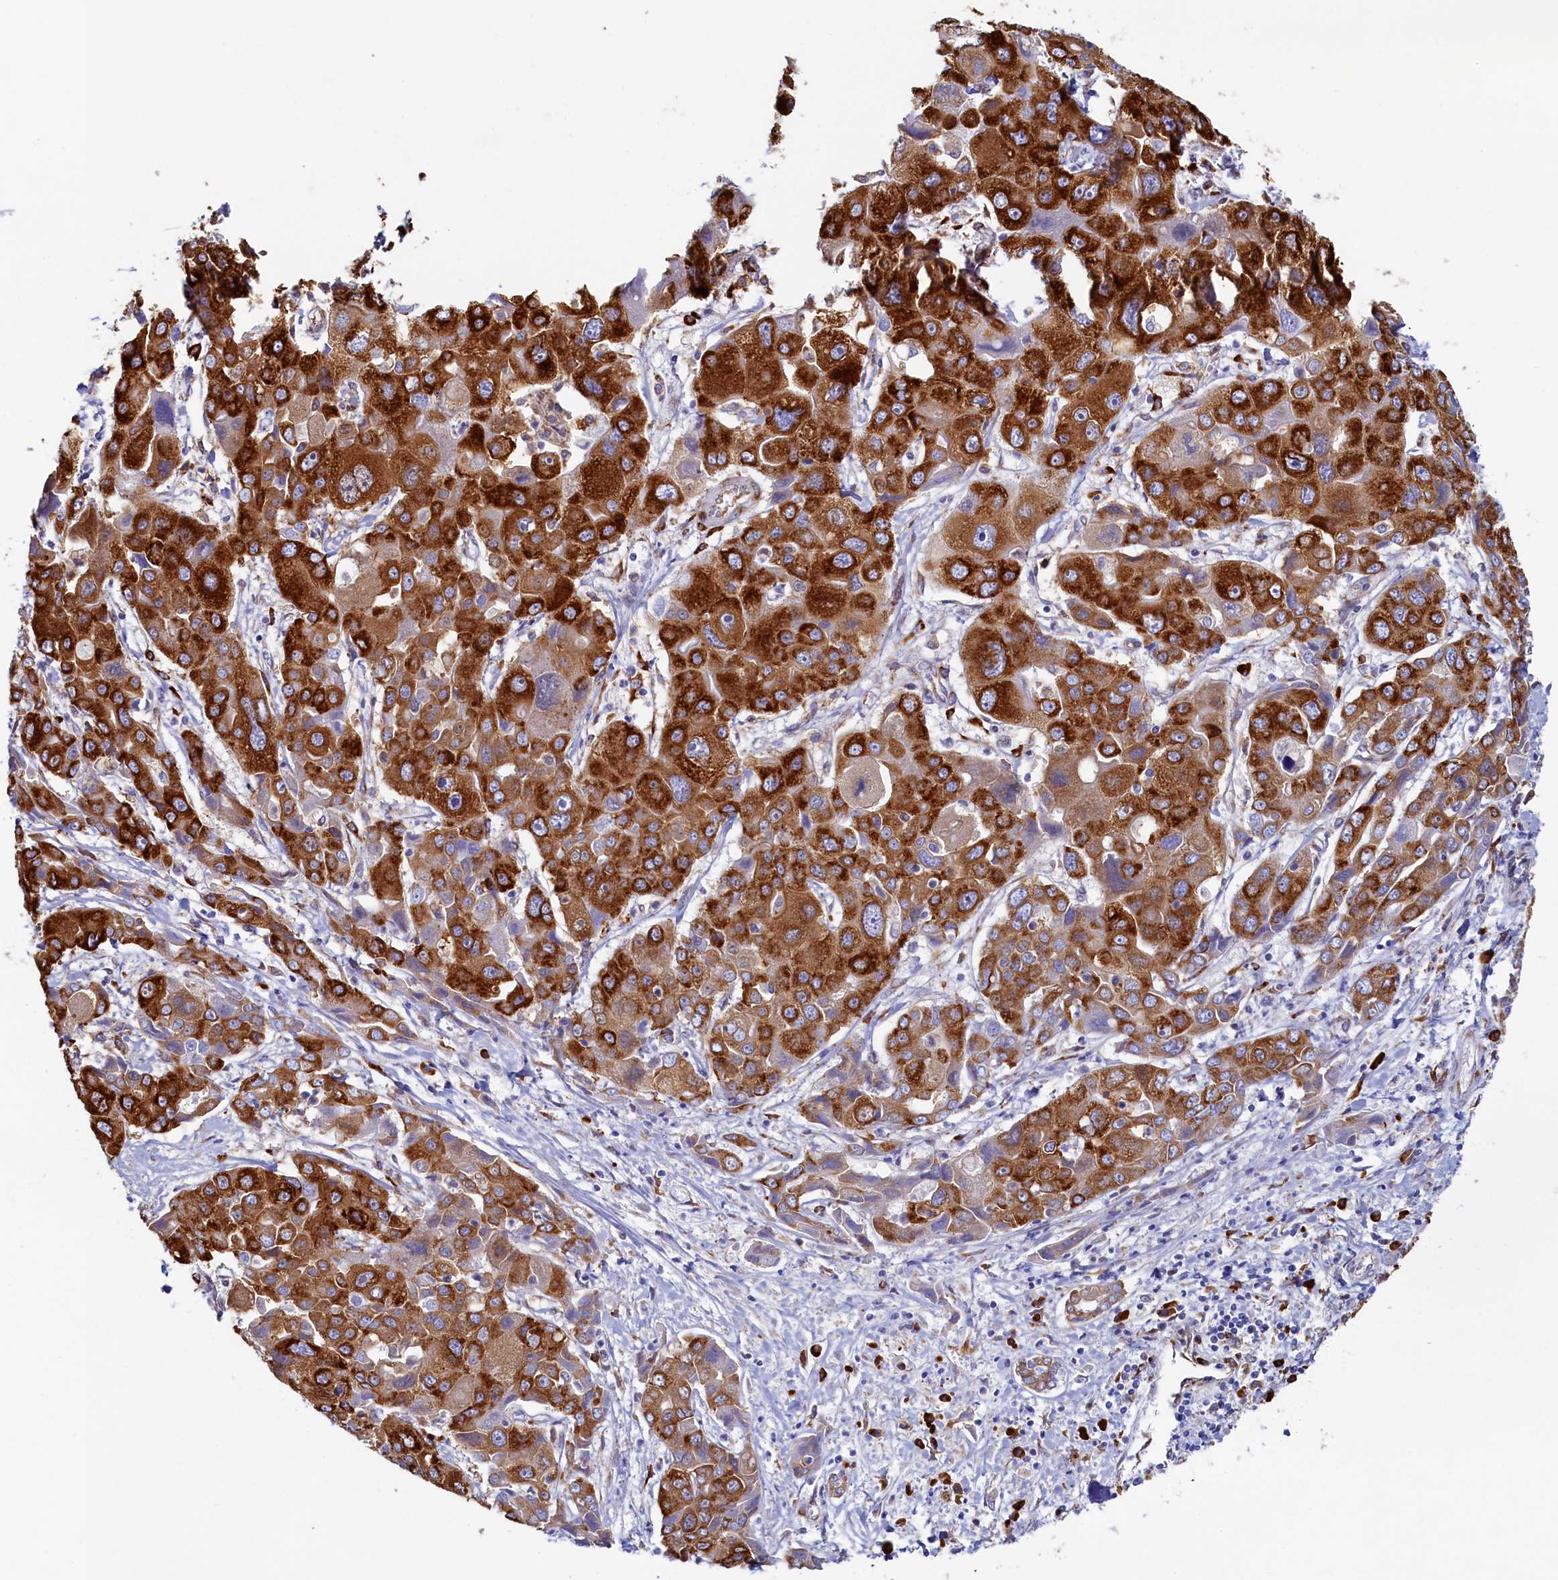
{"staining": {"intensity": "strong", "quantity": ">75%", "location": "cytoplasmic/membranous"}, "tissue": "liver cancer", "cell_type": "Tumor cells", "image_type": "cancer", "snomed": [{"axis": "morphology", "description": "Cholangiocarcinoma"}, {"axis": "topography", "description": "Liver"}], "caption": "Brown immunohistochemical staining in human liver cancer (cholangiocarcinoma) demonstrates strong cytoplasmic/membranous staining in approximately >75% of tumor cells.", "gene": "TMEM18", "patient": {"sex": "male", "age": 67}}